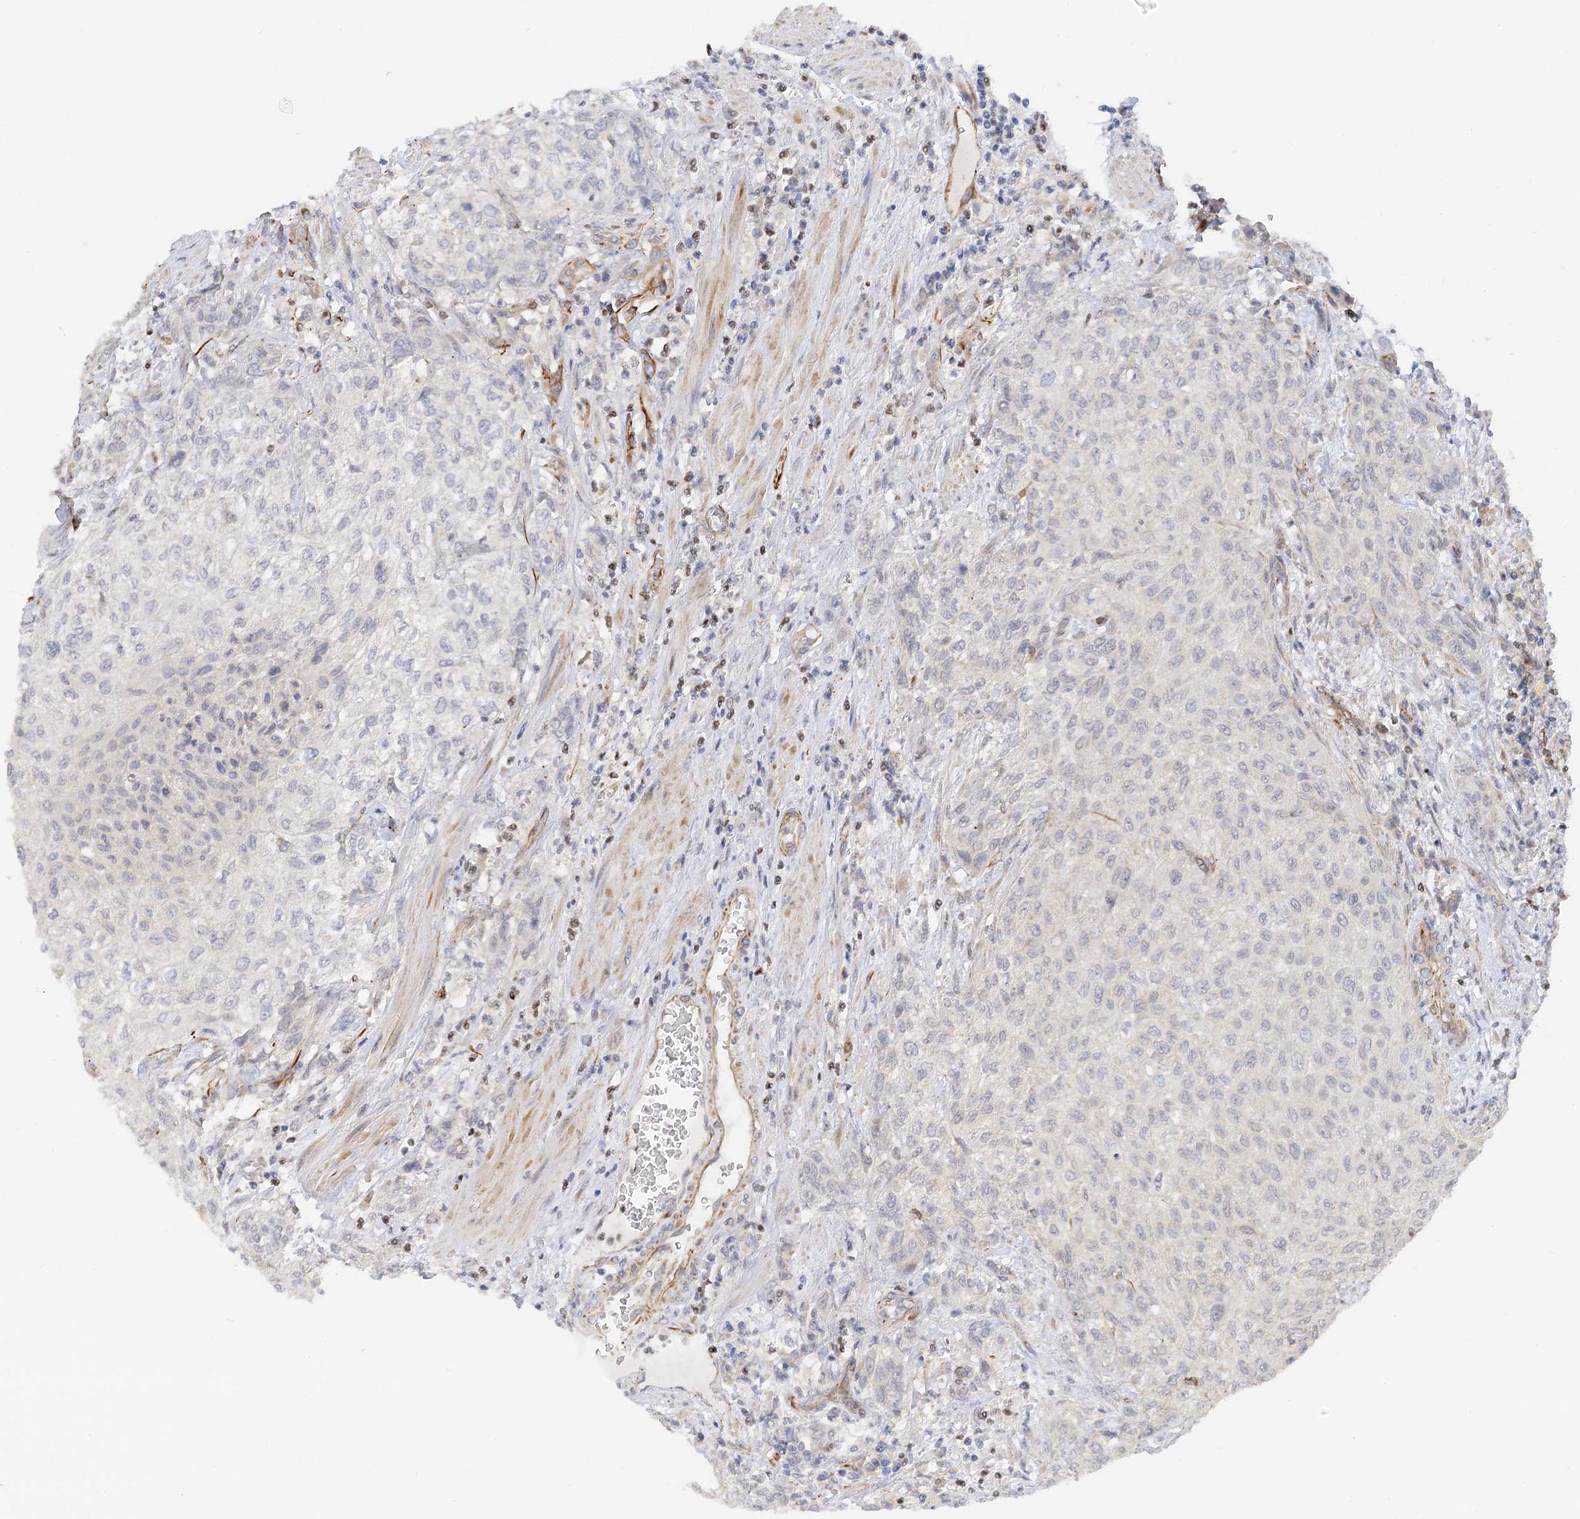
{"staining": {"intensity": "negative", "quantity": "none", "location": "none"}, "tissue": "urothelial cancer", "cell_type": "Tumor cells", "image_type": "cancer", "snomed": [{"axis": "morphology", "description": "Urothelial carcinoma, High grade"}, {"axis": "topography", "description": "Urinary bladder"}], "caption": "Urothelial cancer stained for a protein using immunohistochemistry (IHC) shows no expression tumor cells.", "gene": "NELL2", "patient": {"sex": "male", "age": 35}}